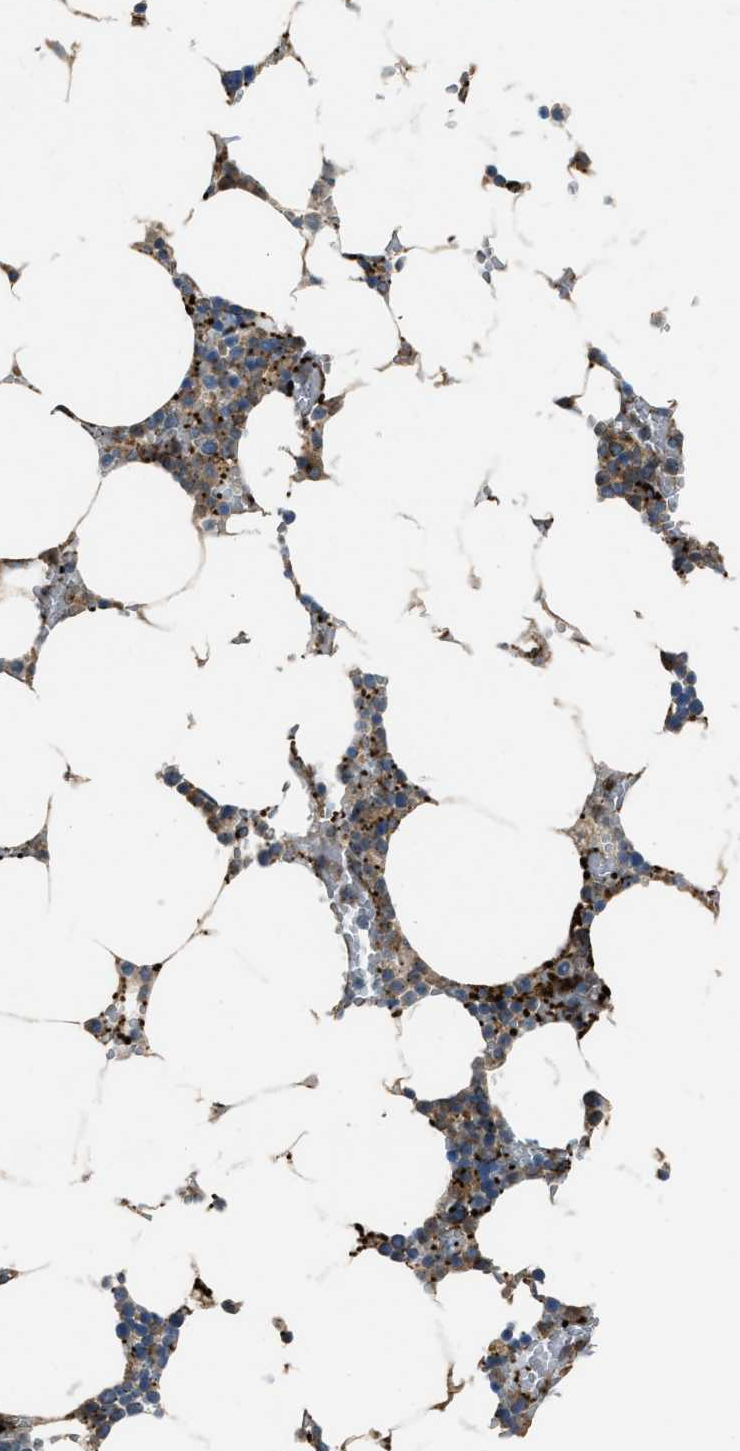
{"staining": {"intensity": "strong", "quantity": "25%-75%", "location": "cytoplasmic/membranous"}, "tissue": "bone marrow", "cell_type": "Hematopoietic cells", "image_type": "normal", "snomed": [{"axis": "morphology", "description": "Normal tissue, NOS"}, {"axis": "topography", "description": "Bone marrow"}], "caption": "A histopathology image of bone marrow stained for a protein shows strong cytoplasmic/membranous brown staining in hematopoietic cells.", "gene": "TRPC1", "patient": {"sex": "male", "age": 70}}